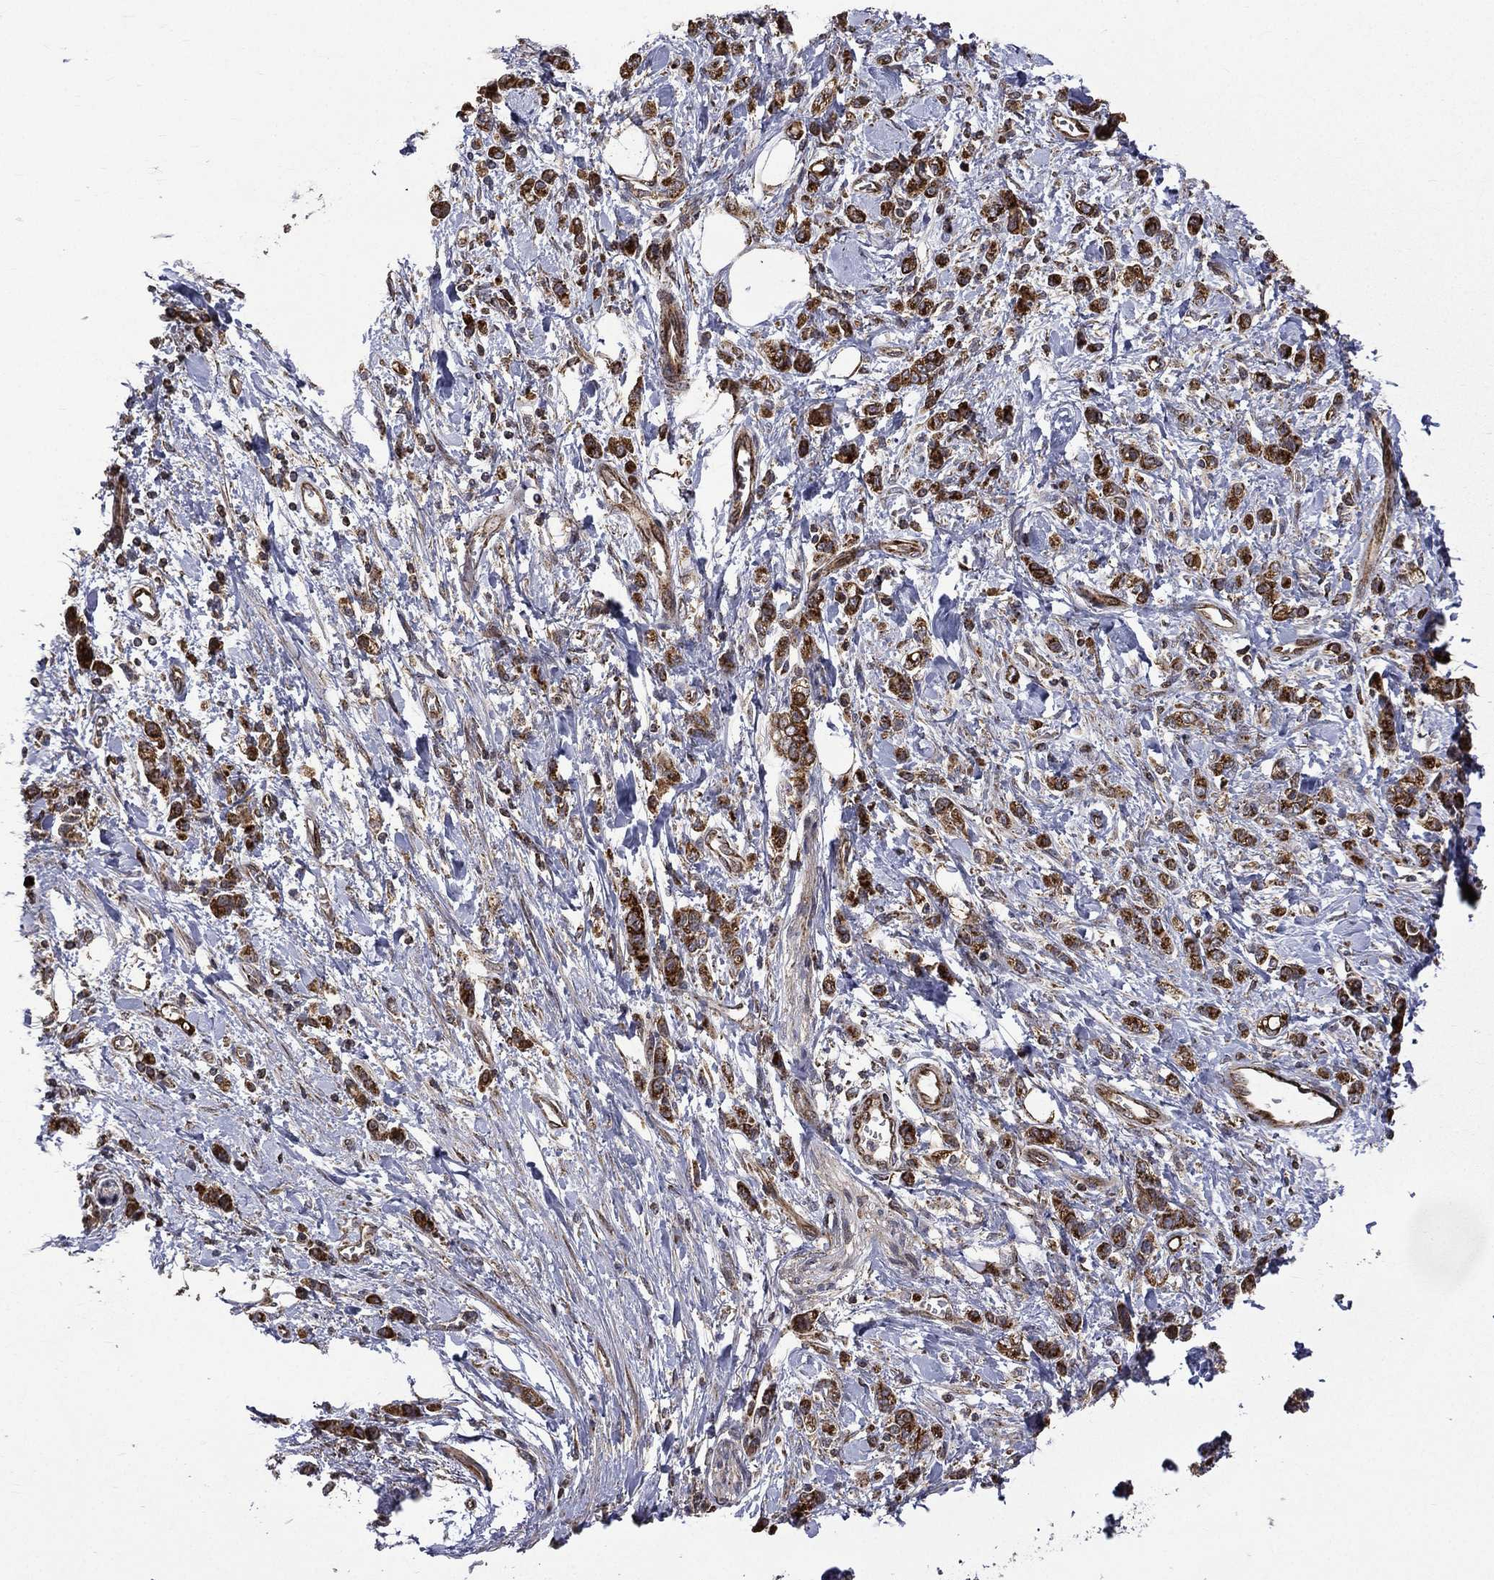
{"staining": {"intensity": "strong", "quantity": ">75%", "location": "cytoplasmic/membranous"}, "tissue": "stomach cancer", "cell_type": "Tumor cells", "image_type": "cancer", "snomed": [{"axis": "morphology", "description": "Adenocarcinoma, NOS"}, {"axis": "topography", "description": "Stomach"}], "caption": "Stomach adenocarcinoma tissue exhibits strong cytoplasmic/membranous positivity in about >75% of tumor cells The protein is stained brown, and the nuclei are stained in blue (DAB IHC with brightfield microscopy, high magnification).", "gene": "GIMAP6", "patient": {"sex": "male", "age": 77}}